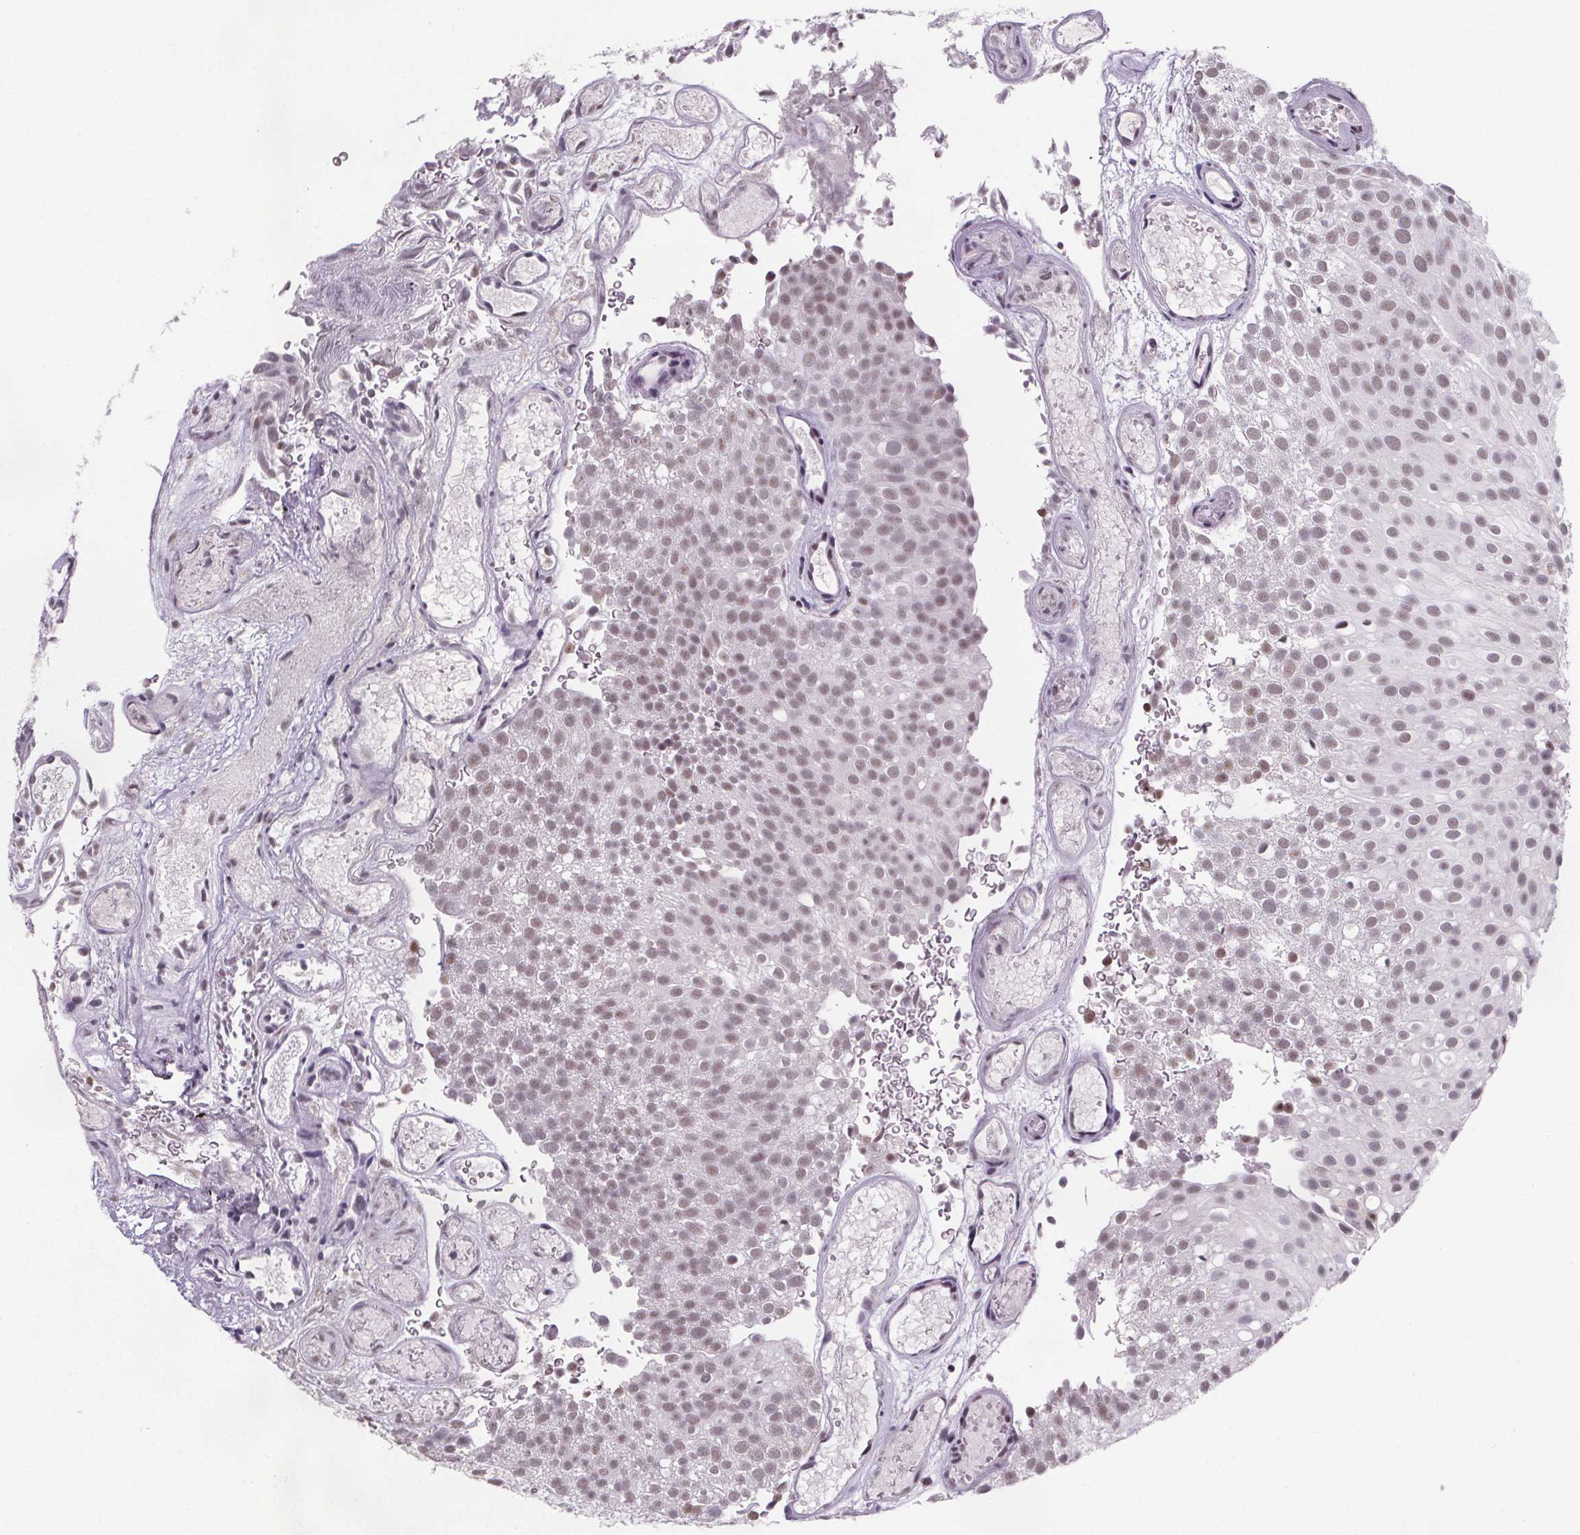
{"staining": {"intensity": "moderate", "quantity": ">75%", "location": "nuclear"}, "tissue": "urothelial cancer", "cell_type": "Tumor cells", "image_type": "cancer", "snomed": [{"axis": "morphology", "description": "Urothelial carcinoma, Low grade"}, {"axis": "topography", "description": "Urinary bladder"}], "caption": "Urothelial carcinoma (low-grade) stained for a protein (brown) shows moderate nuclear positive positivity in approximately >75% of tumor cells.", "gene": "ZNF572", "patient": {"sex": "male", "age": 78}}